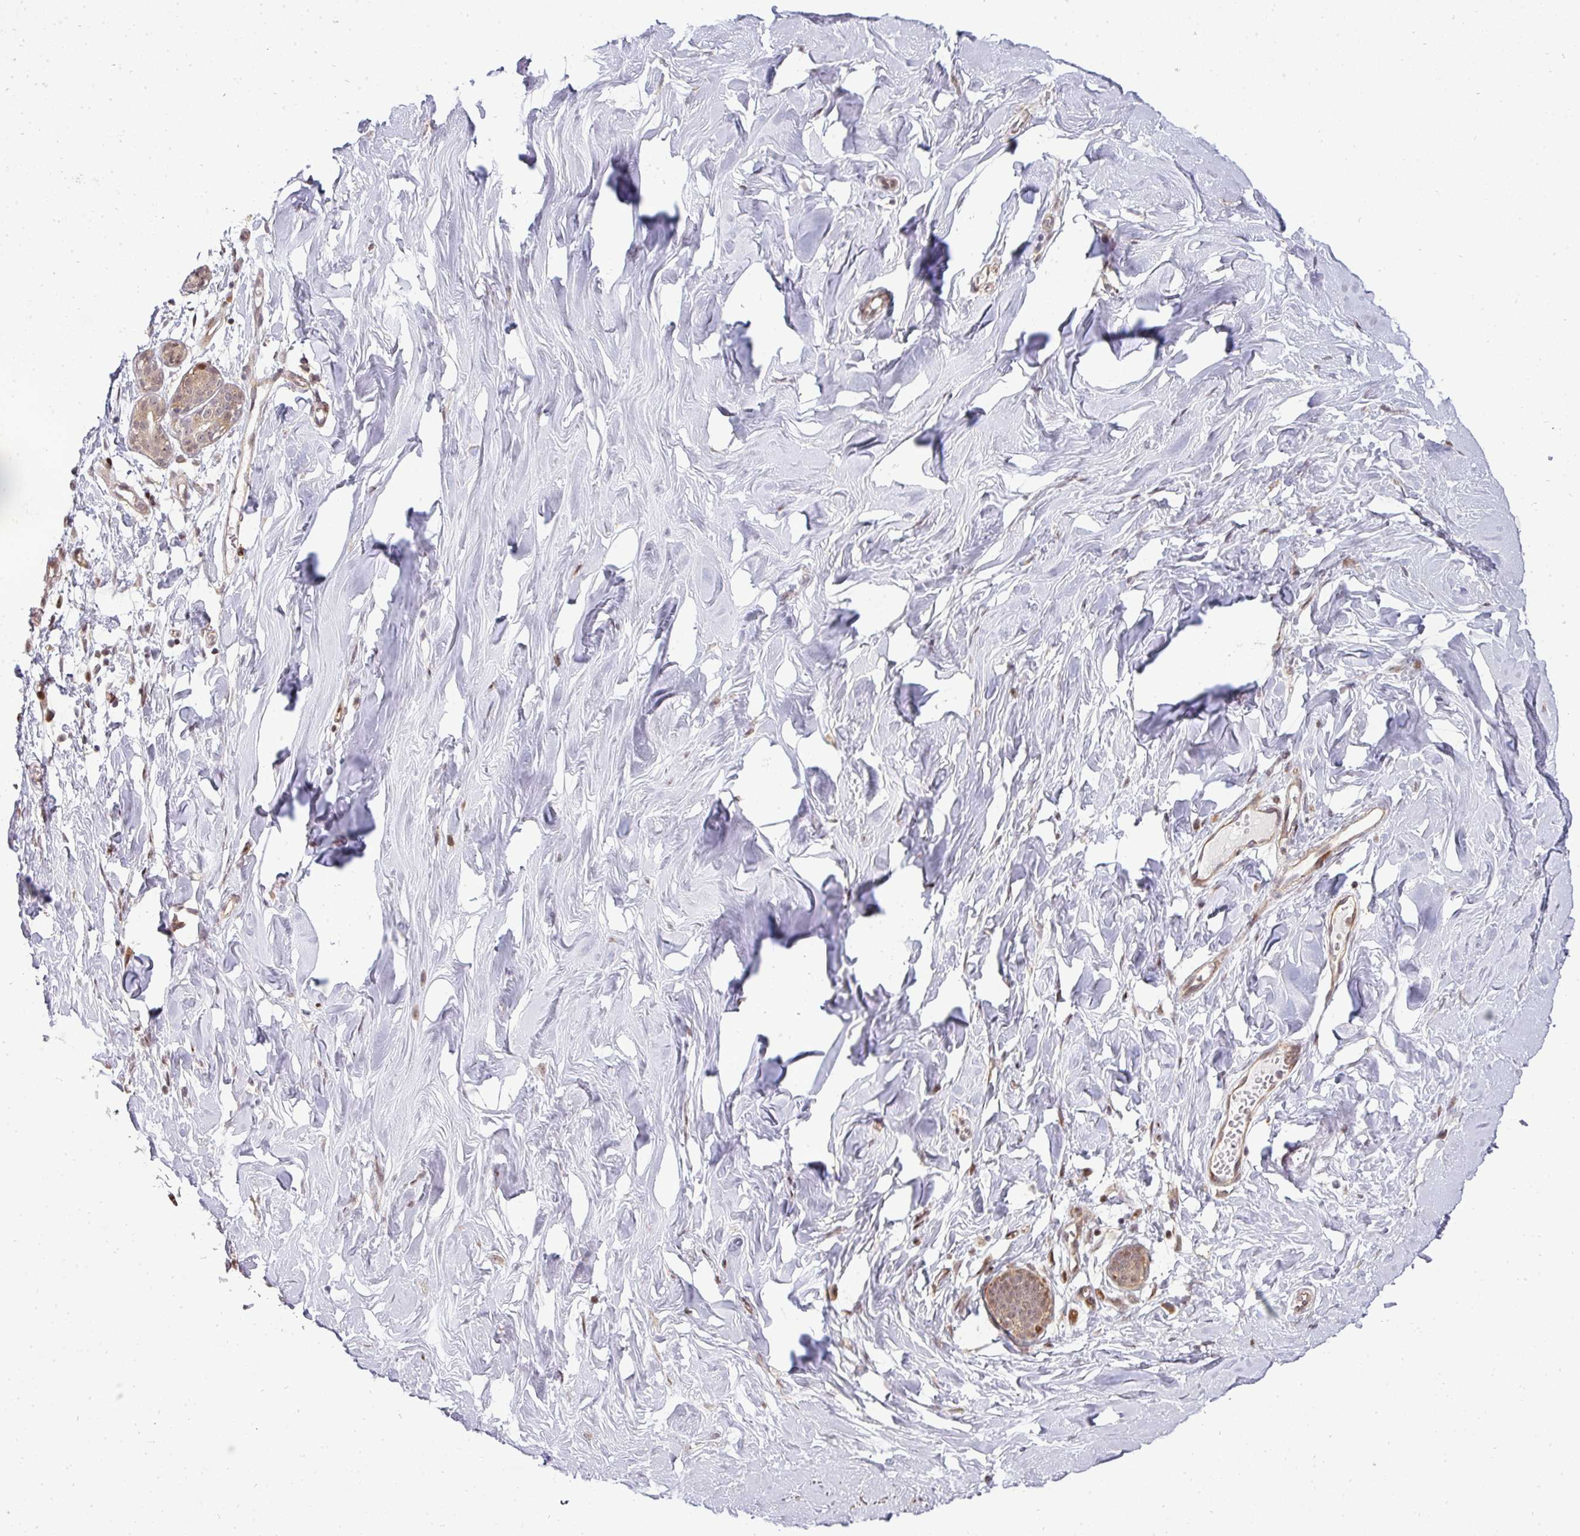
{"staining": {"intensity": "negative", "quantity": "none", "location": "none"}, "tissue": "breast", "cell_type": "Adipocytes", "image_type": "normal", "snomed": [{"axis": "morphology", "description": "Normal tissue, NOS"}, {"axis": "topography", "description": "Breast"}], "caption": "Immunohistochemistry photomicrograph of benign human breast stained for a protein (brown), which exhibits no staining in adipocytes.", "gene": "MAZ", "patient": {"sex": "female", "age": 27}}